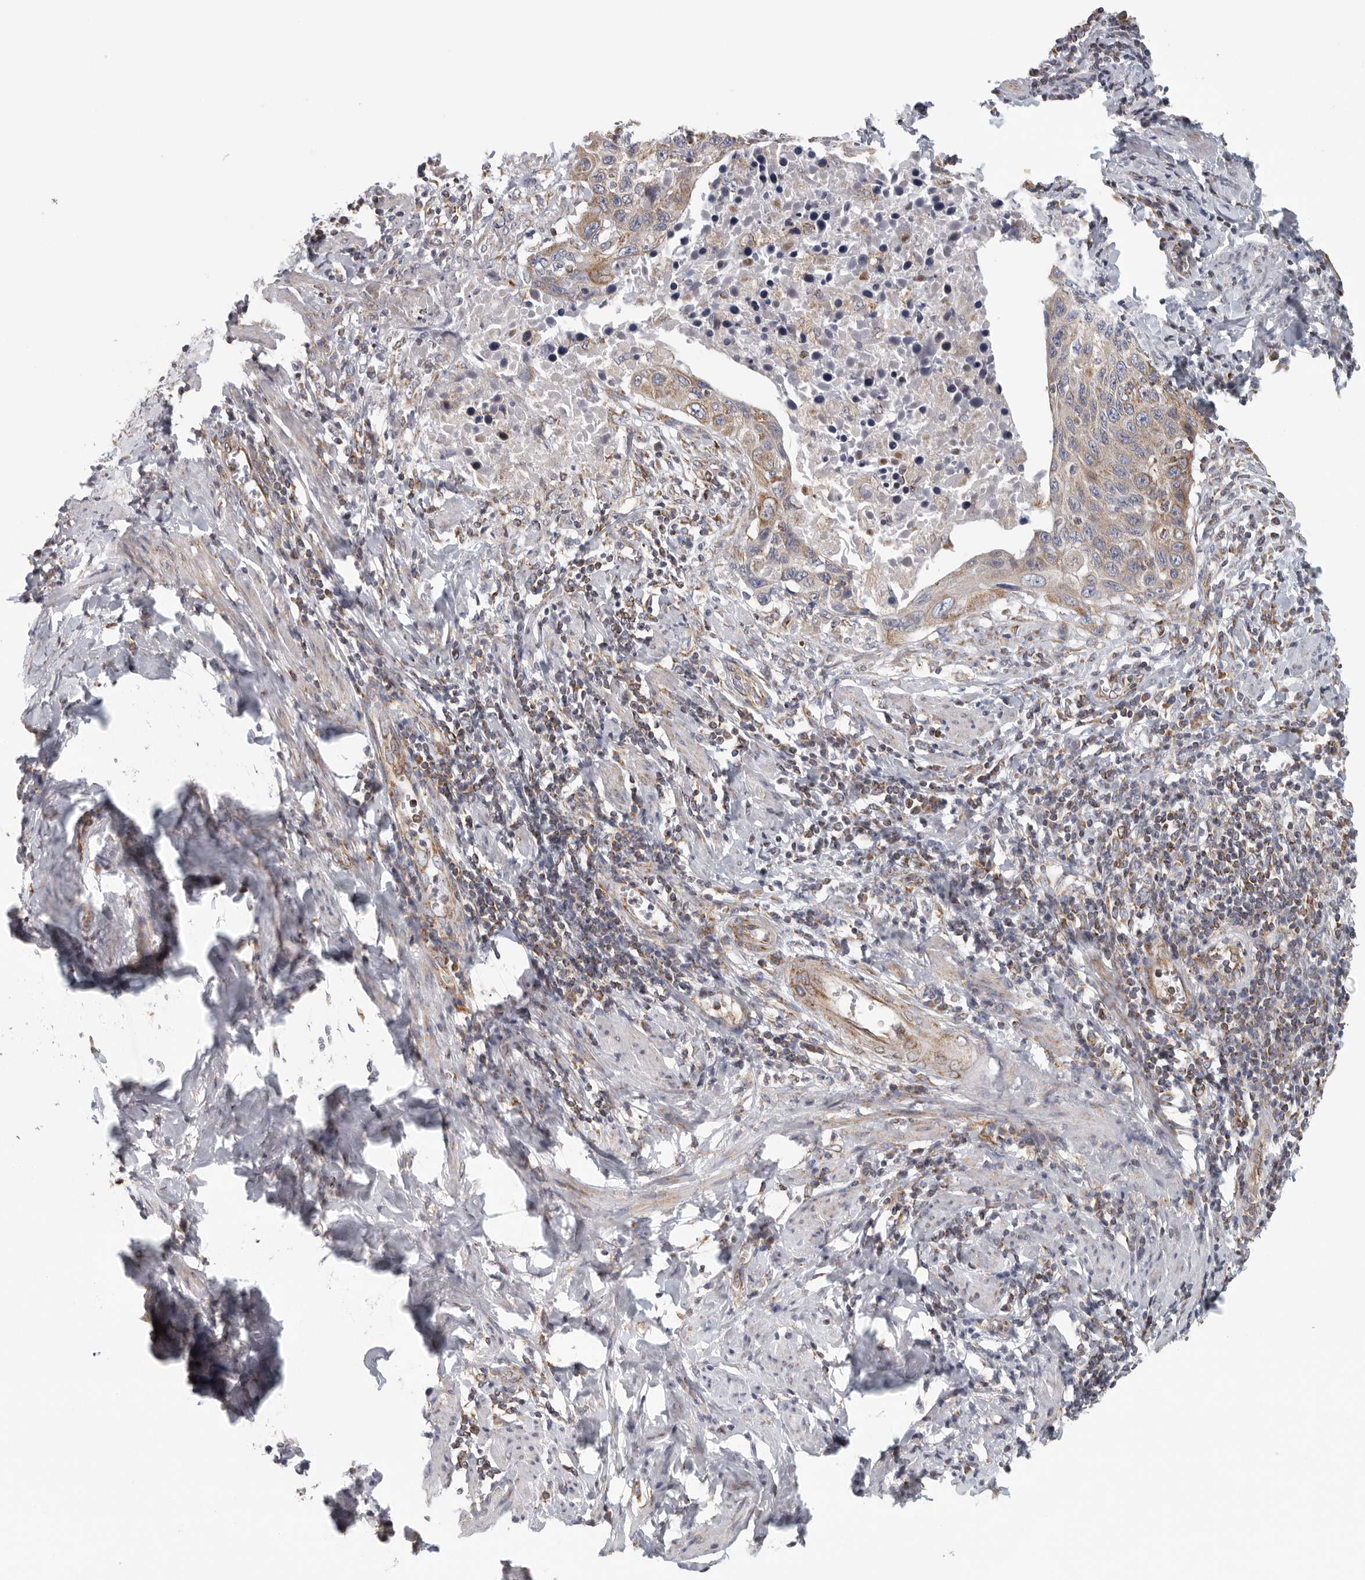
{"staining": {"intensity": "moderate", "quantity": ">75%", "location": "cytoplasmic/membranous"}, "tissue": "cervical cancer", "cell_type": "Tumor cells", "image_type": "cancer", "snomed": [{"axis": "morphology", "description": "Squamous cell carcinoma, NOS"}, {"axis": "topography", "description": "Cervix"}], "caption": "The histopathology image displays immunohistochemical staining of cervical squamous cell carcinoma. There is moderate cytoplasmic/membranous staining is appreciated in approximately >75% of tumor cells.", "gene": "FKBP8", "patient": {"sex": "female", "age": 53}}